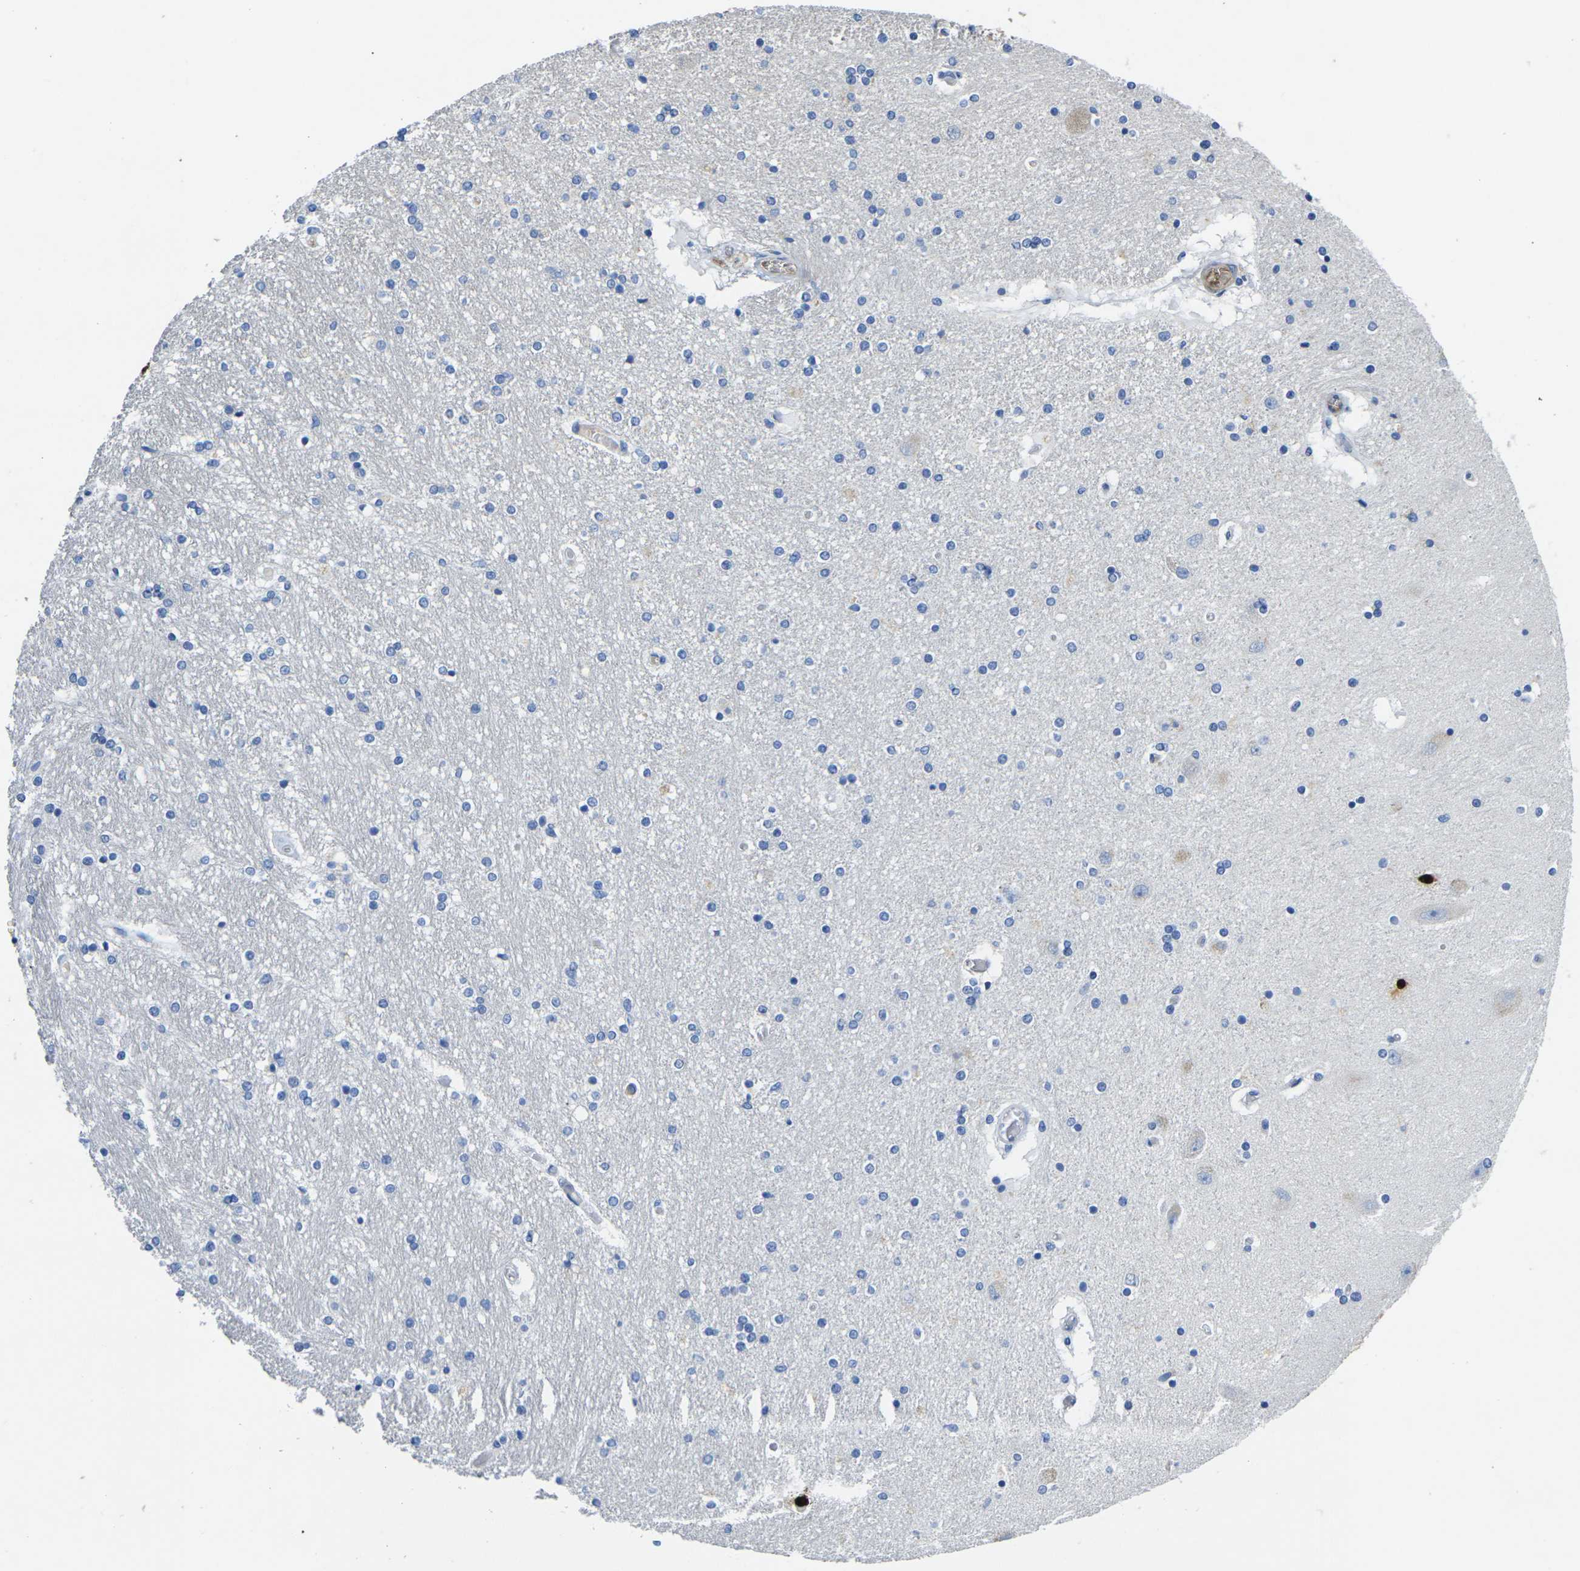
{"staining": {"intensity": "negative", "quantity": "none", "location": "none"}, "tissue": "hippocampus", "cell_type": "Glial cells", "image_type": "normal", "snomed": [{"axis": "morphology", "description": "Normal tissue, NOS"}, {"axis": "topography", "description": "Hippocampus"}], "caption": "There is no significant staining in glial cells of hippocampus. Brightfield microscopy of IHC stained with DAB (3,3'-diaminobenzidine) (brown) and hematoxylin (blue), captured at high magnification.", "gene": "S100A9", "patient": {"sex": "female", "age": 54}}